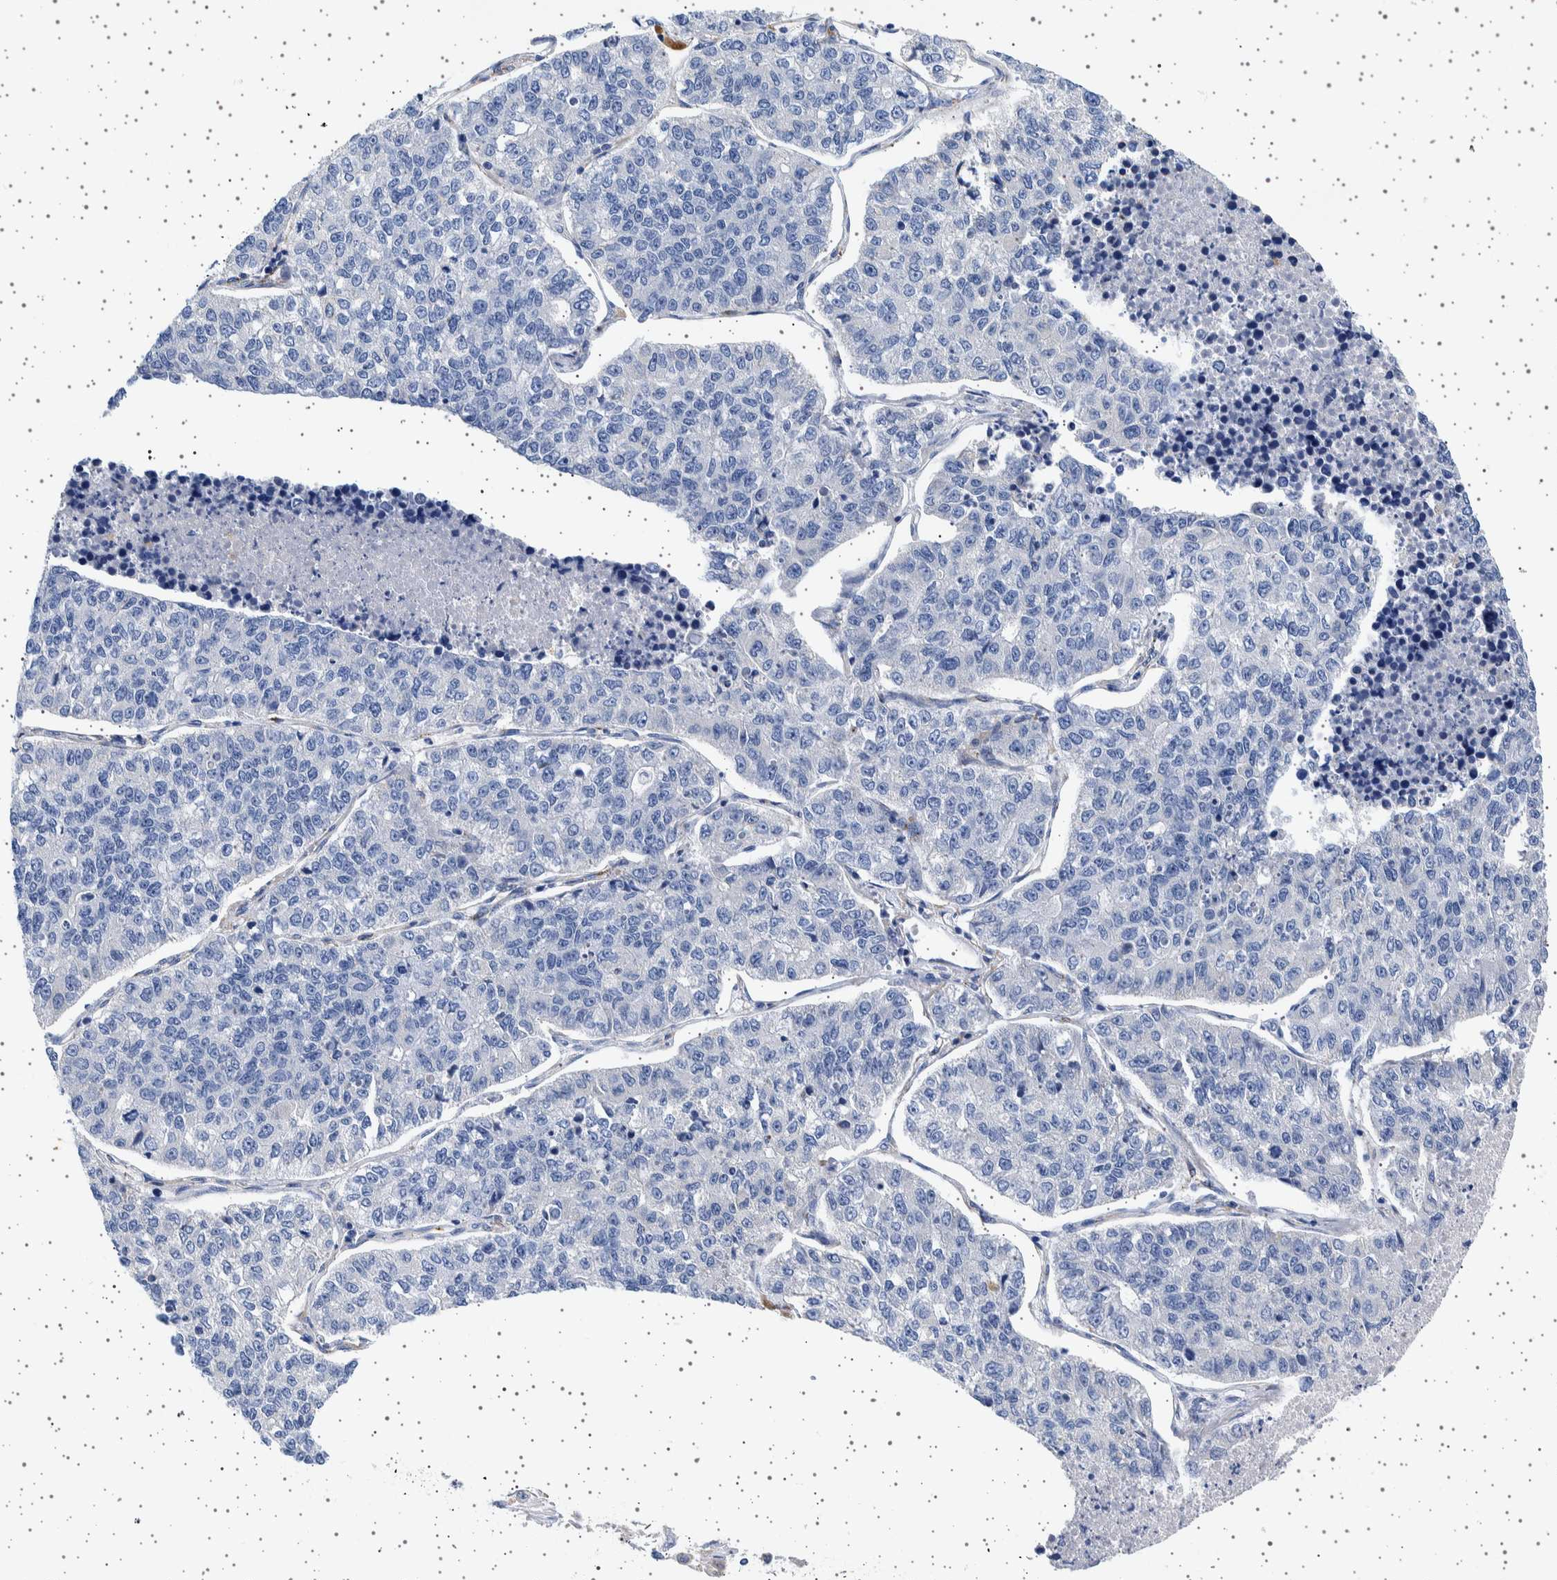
{"staining": {"intensity": "negative", "quantity": "none", "location": "none"}, "tissue": "lung cancer", "cell_type": "Tumor cells", "image_type": "cancer", "snomed": [{"axis": "morphology", "description": "Adenocarcinoma, NOS"}, {"axis": "topography", "description": "Lung"}], "caption": "High magnification brightfield microscopy of lung cancer stained with DAB (3,3'-diaminobenzidine) (brown) and counterstained with hematoxylin (blue): tumor cells show no significant staining.", "gene": "SEPTIN4", "patient": {"sex": "male", "age": 49}}